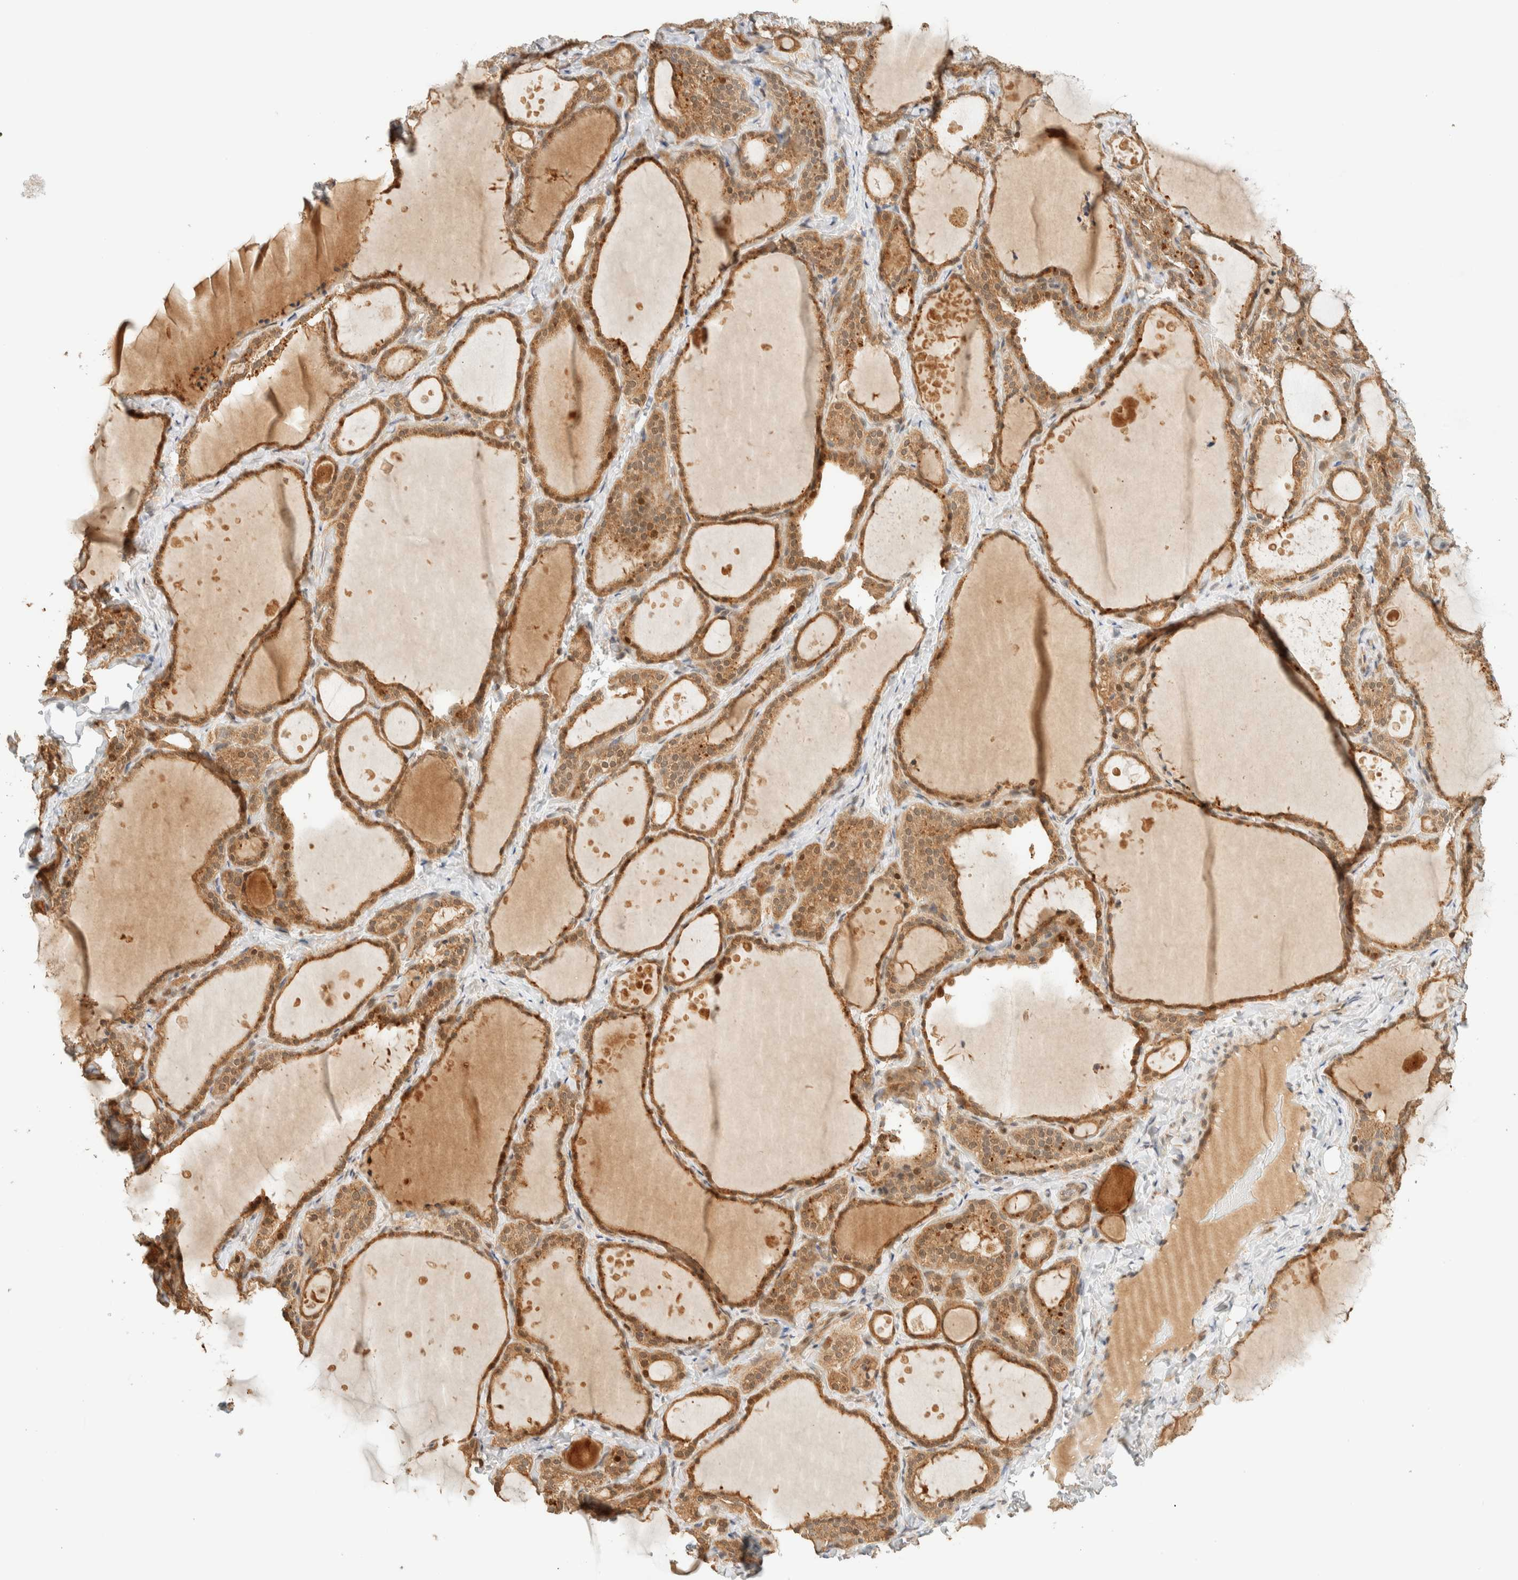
{"staining": {"intensity": "moderate", "quantity": ">75%", "location": "cytoplasmic/membranous,nuclear"}, "tissue": "thyroid gland", "cell_type": "Glandular cells", "image_type": "normal", "snomed": [{"axis": "morphology", "description": "Normal tissue, NOS"}, {"axis": "topography", "description": "Thyroid gland"}], "caption": "A histopathology image of thyroid gland stained for a protein exhibits moderate cytoplasmic/membranous,nuclear brown staining in glandular cells. The protein of interest is shown in brown color, while the nuclei are stained blue.", "gene": "ZBTB34", "patient": {"sex": "female", "age": 44}}